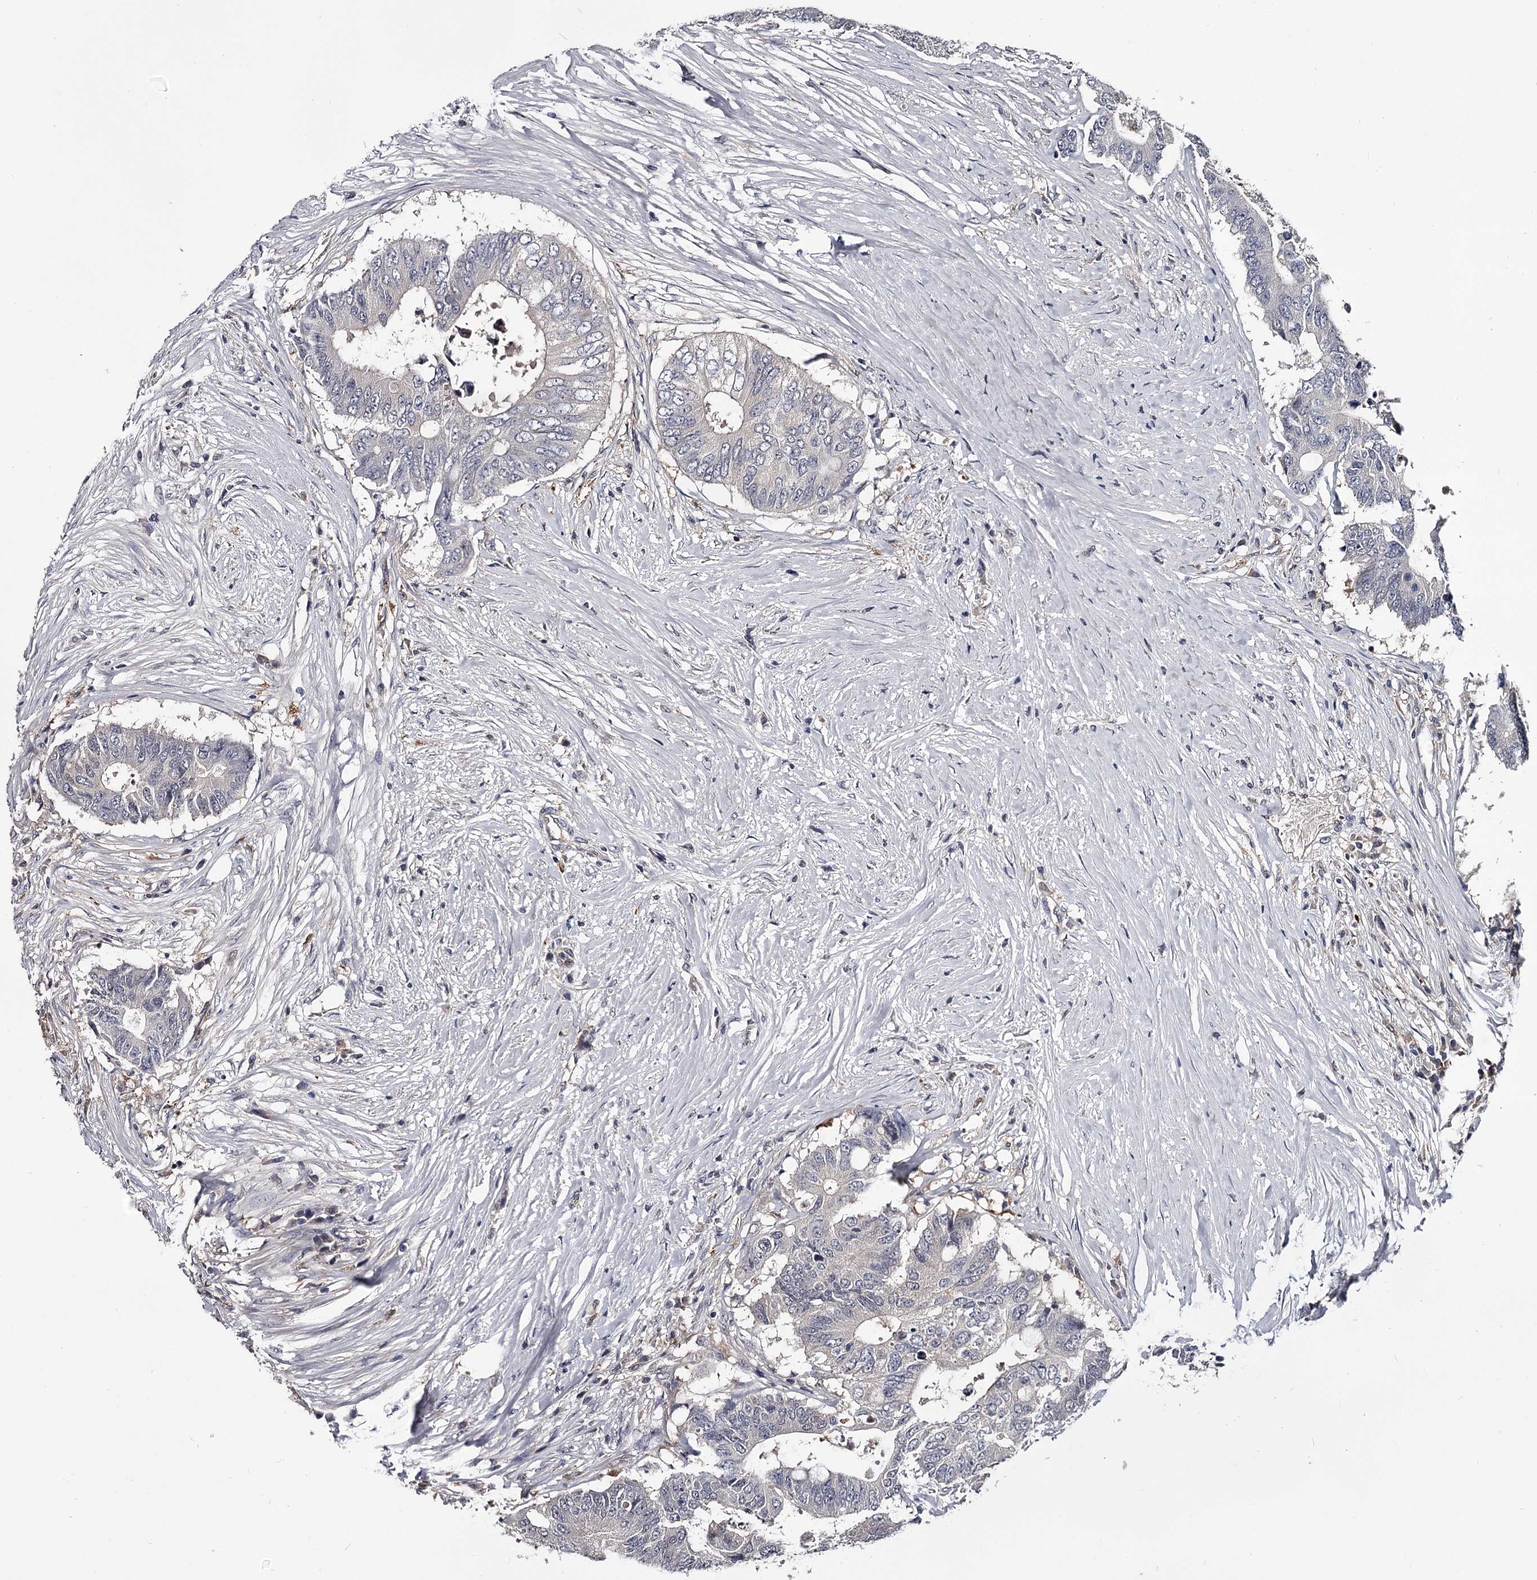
{"staining": {"intensity": "negative", "quantity": "none", "location": "none"}, "tissue": "colorectal cancer", "cell_type": "Tumor cells", "image_type": "cancer", "snomed": [{"axis": "morphology", "description": "Adenocarcinoma, NOS"}, {"axis": "topography", "description": "Colon"}], "caption": "Colorectal cancer was stained to show a protein in brown. There is no significant expression in tumor cells.", "gene": "GSTO1", "patient": {"sex": "male", "age": 71}}